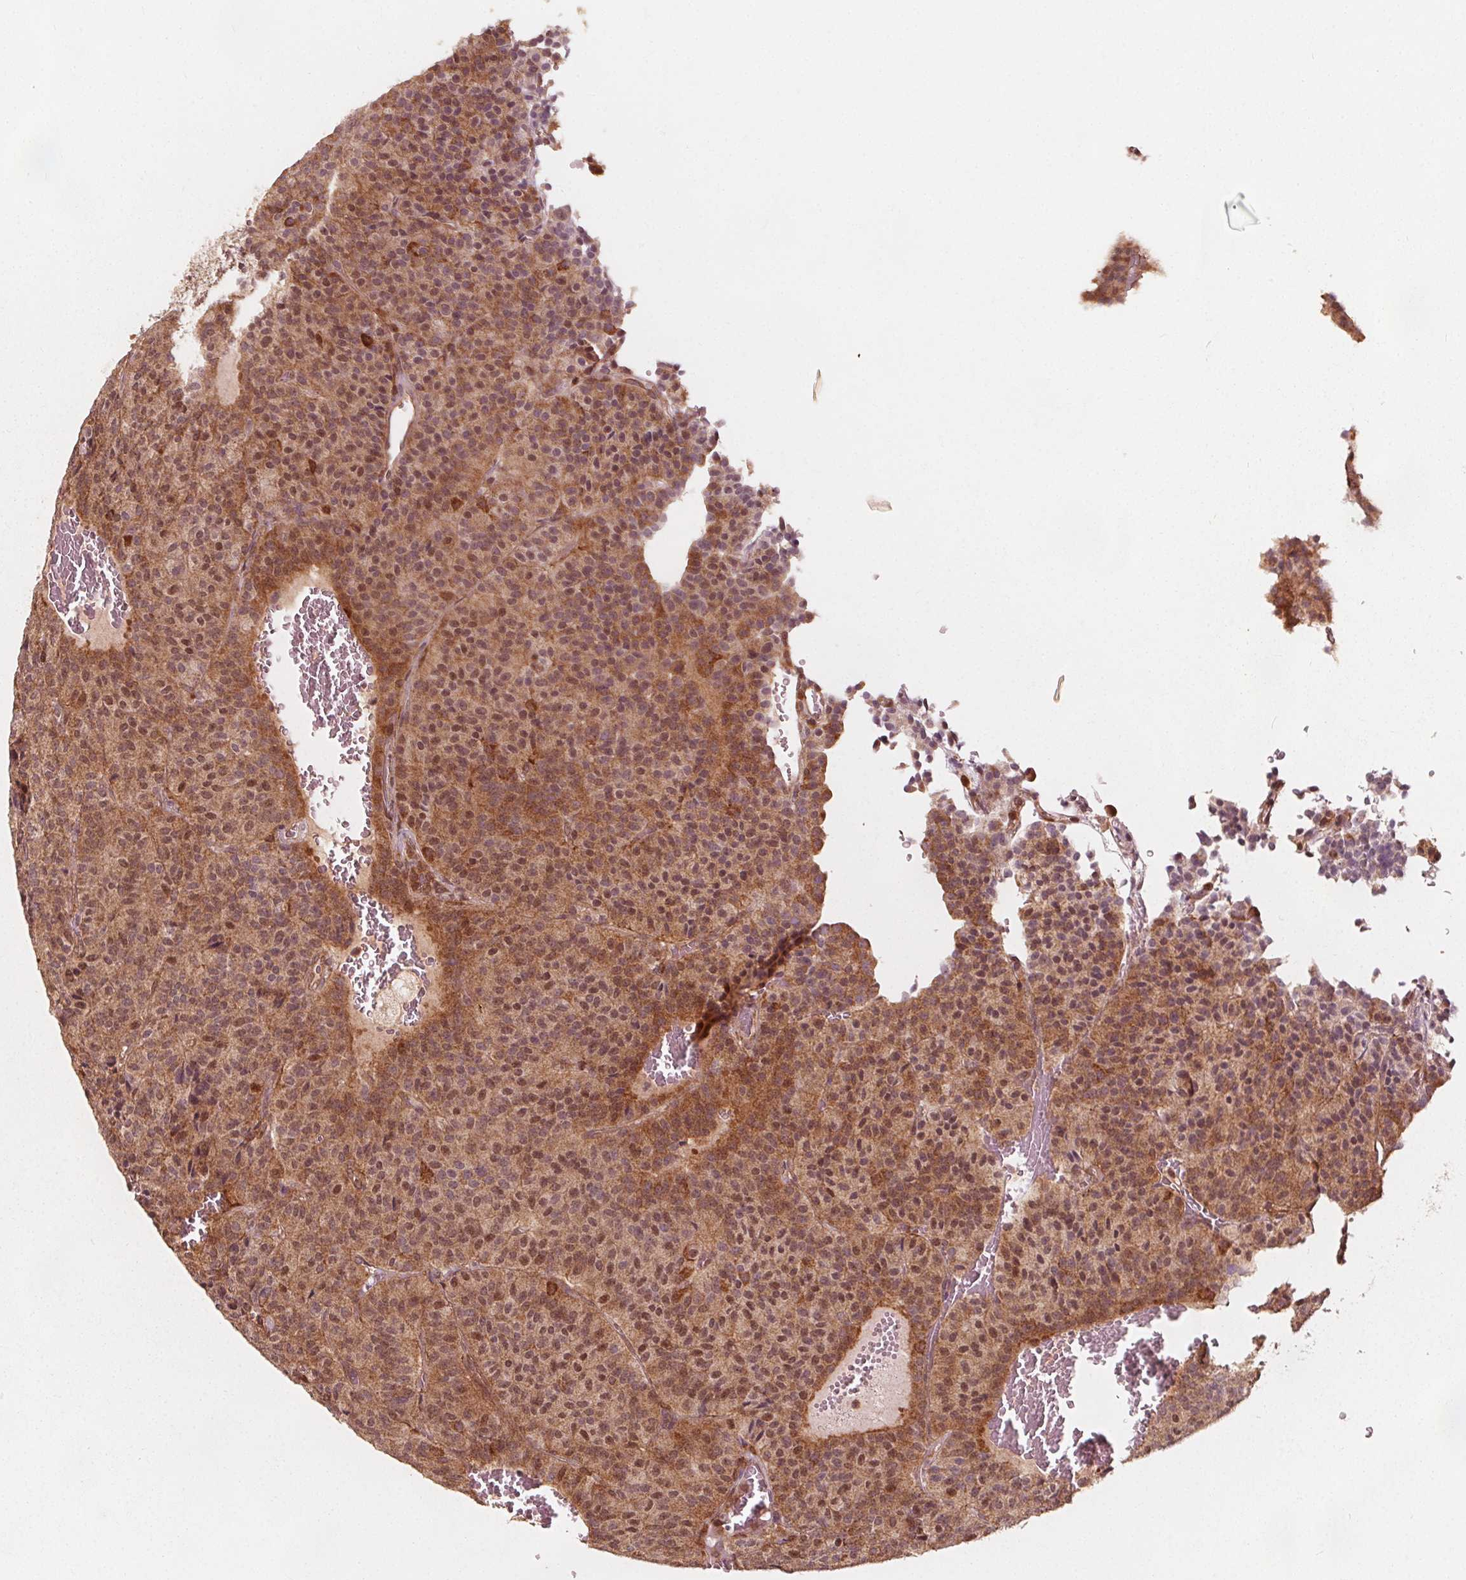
{"staining": {"intensity": "moderate", "quantity": ">75%", "location": "cytoplasmic/membranous,nuclear"}, "tissue": "carcinoid", "cell_type": "Tumor cells", "image_type": "cancer", "snomed": [{"axis": "morphology", "description": "Carcinoid, malignant, NOS"}, {"axis": "topography", "description": "Lung"}], "caption": "There is medium levels of moderate cytoplasmic/membranous and nuclear staining in tumor cells of carcinoid, as demonstrated by immunohistochemical staining (brown color).", "gene": "AIP", "patient": {"sex": "male", "age": 70}}